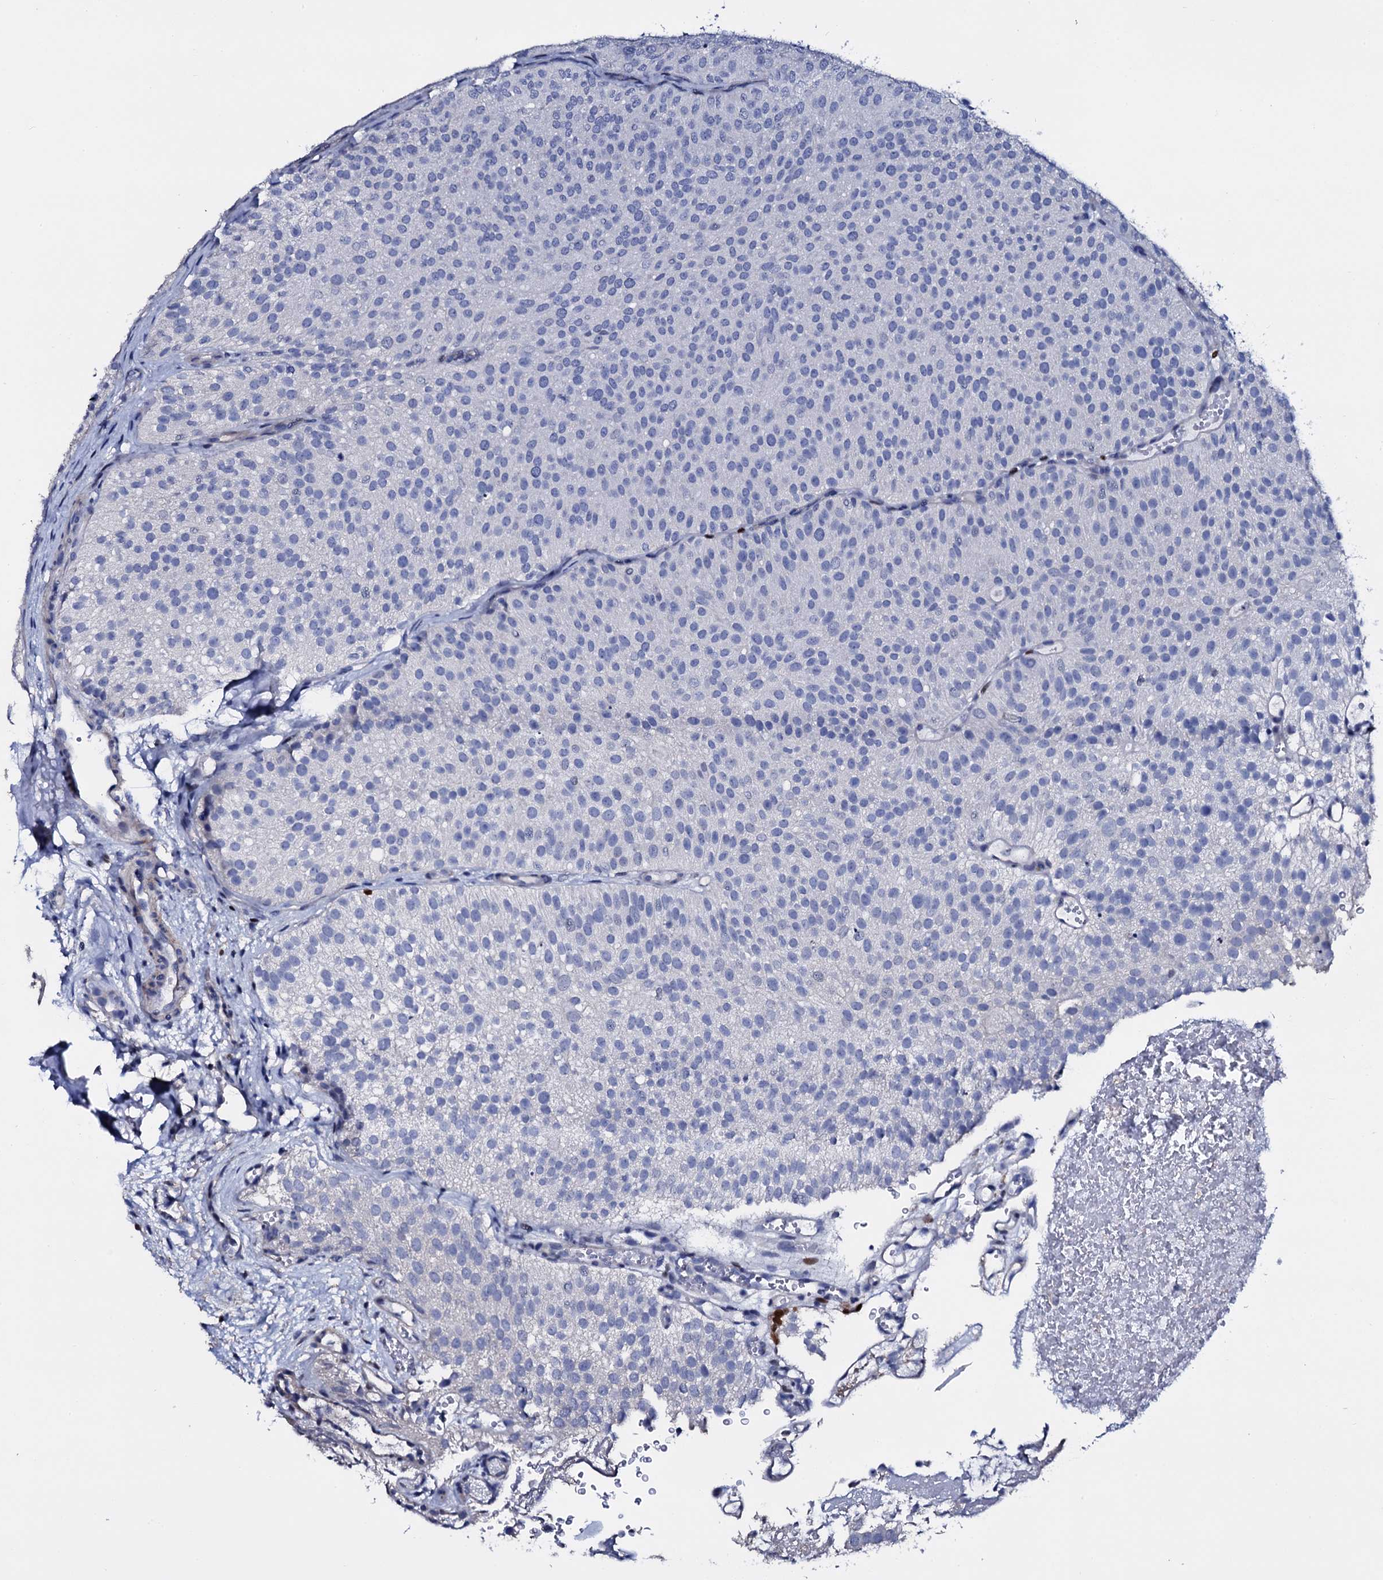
{"staining": {"intensity": "negative", "quantity": "none", "location": "none"}, "tissue": "urothelial cancer", "cell_type": "Tumor cells", "image_type": "cancer", "snomed": [{"axis": "morphology", "description": "Urothelial carcinoma, Low grade"}, {"axis": "topography", "description": "Urinary bladder"}], "caption": "DAB immunohistochemical staining of human urothelial cancer exhibits no significant positivity in tumor cells.", "gene": "NPM2", "patient": {"sex": "male", "age": 78}}